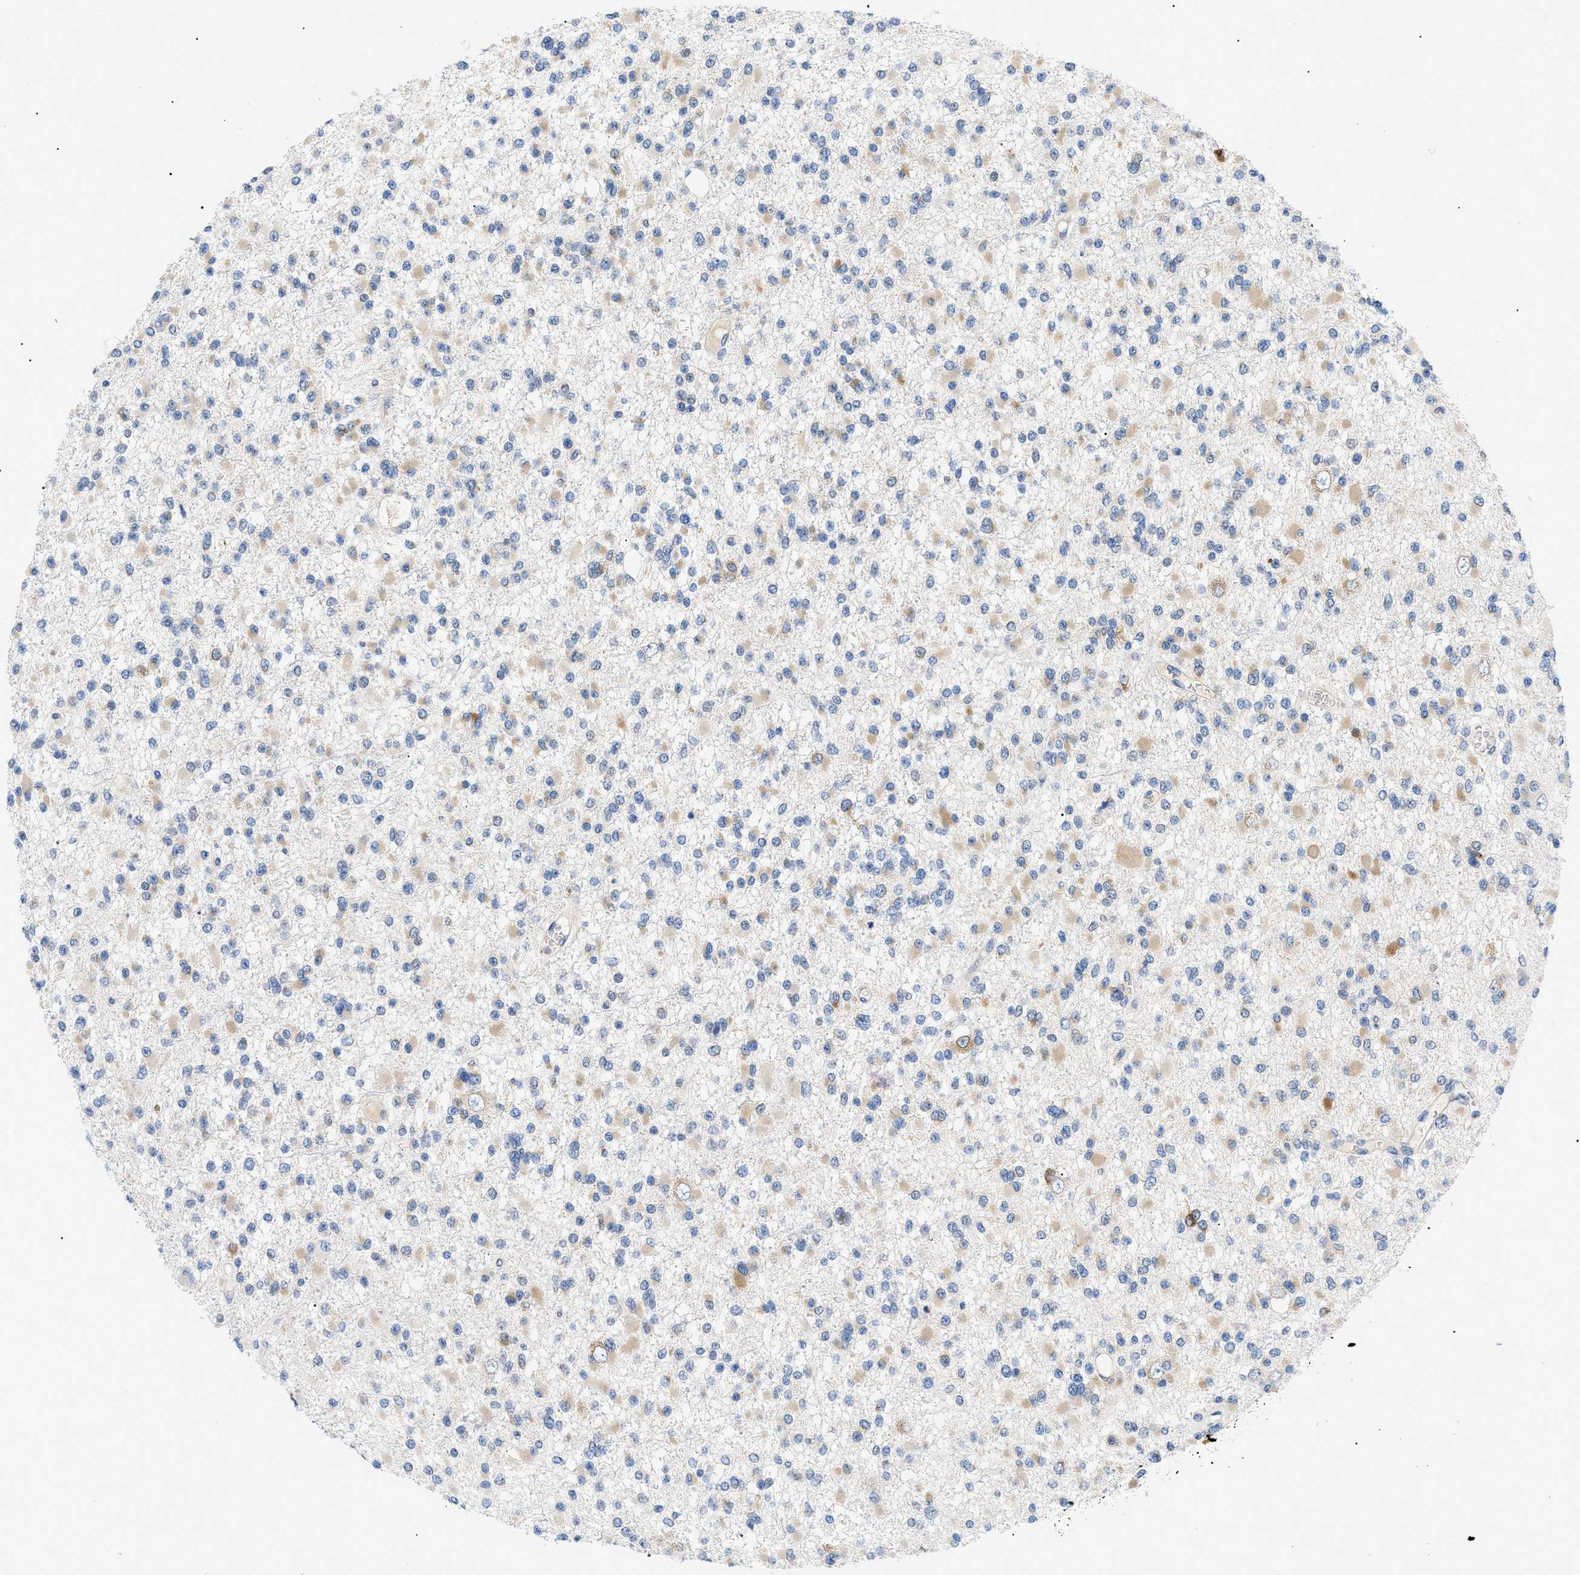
{"staining": {"intensity": "weak", "quantity": "25%-75%", "location": "cytoplasmic/membranous"}, "tissue": "glioma", "cell_type": "Tumor cells", "image_type": "cancer", "snomed": [{"axis": "morphology", "description": "Glioma, malignant, Low grade"}, {"axis": "topography", "description": "Brain"}], "caption": "A brown stain labels weak cytoplasmic/membranous positivity of a protein in malignant glioma (low-grade) tumor cells.", "gene": "DERL1", "patient": {"sex": "female", "age": 22}}